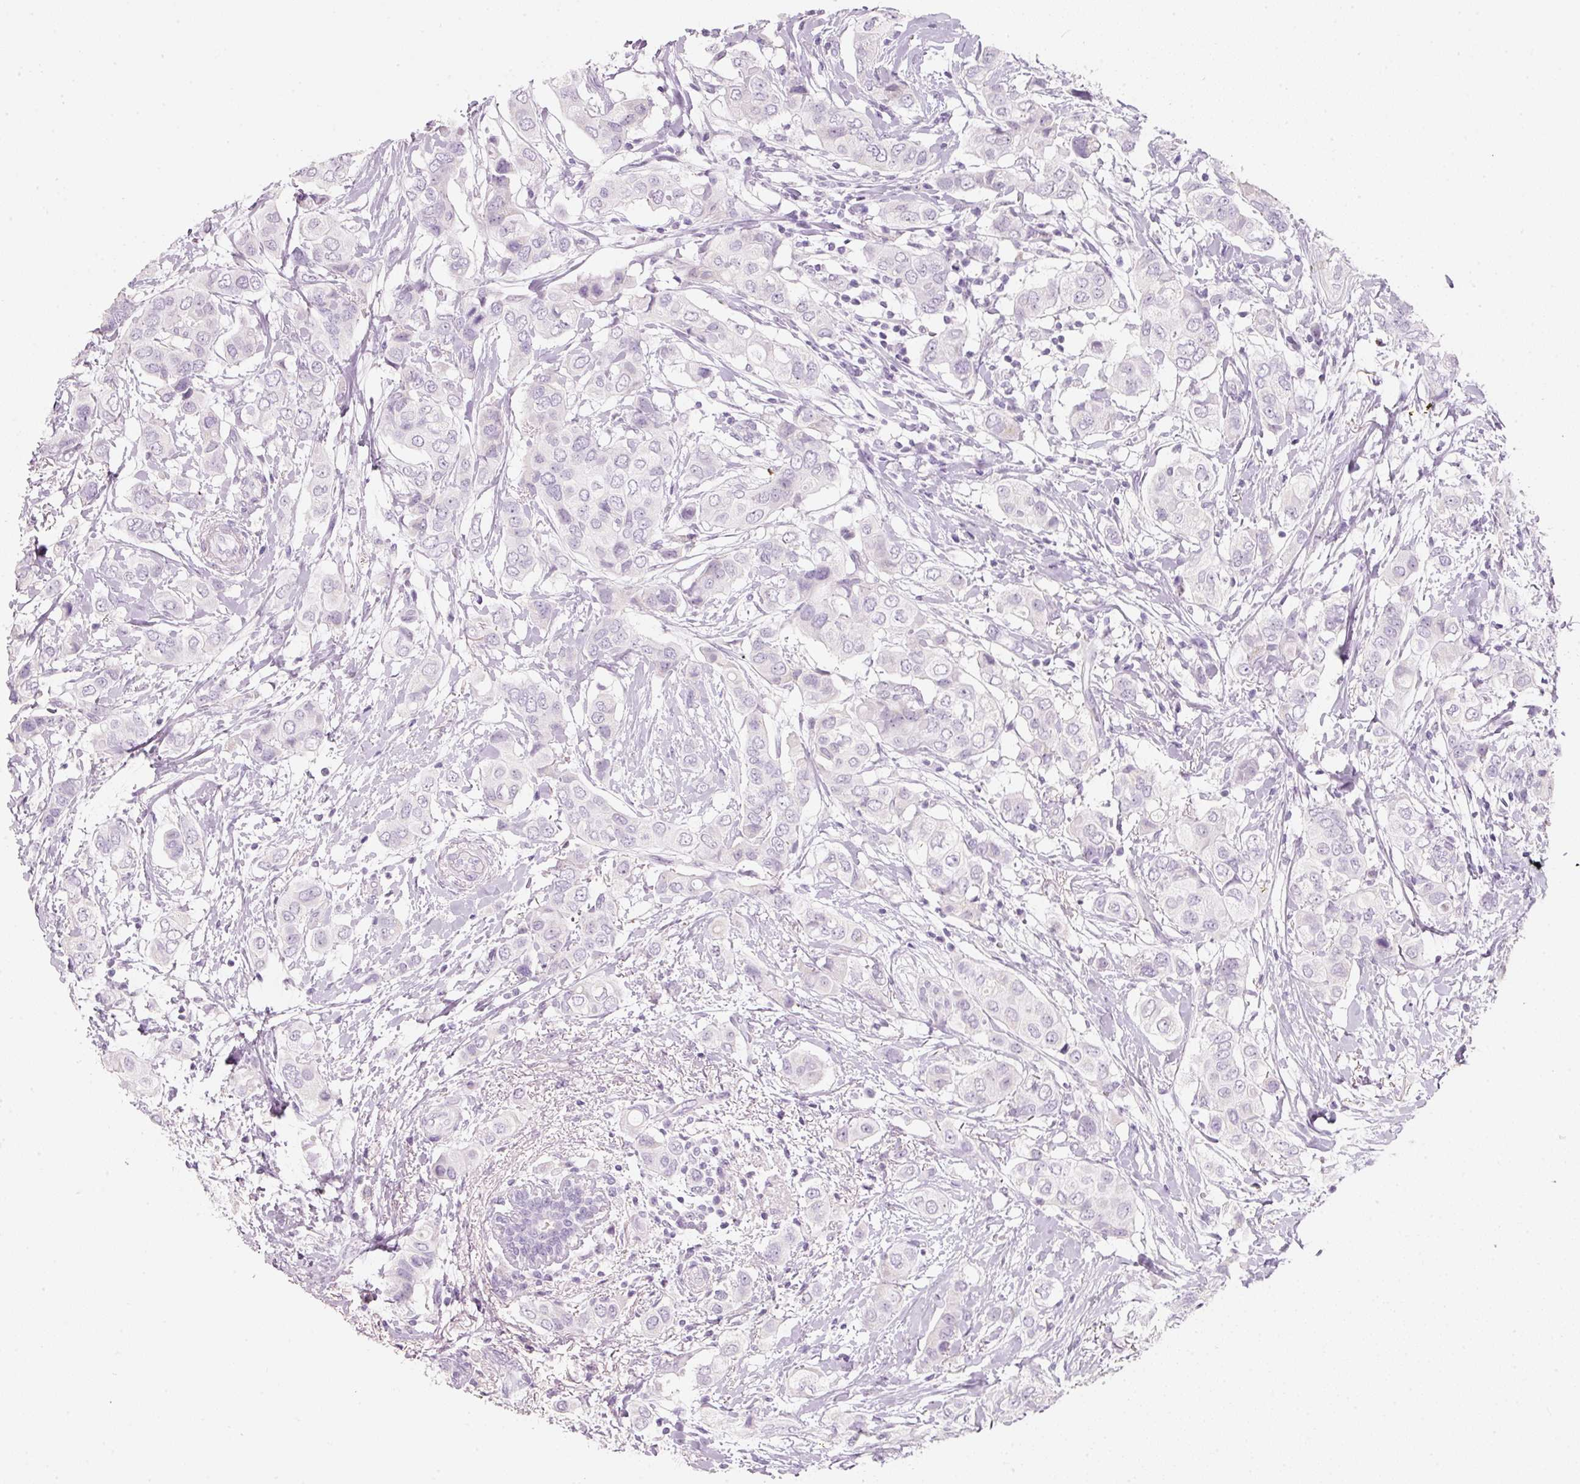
{"staining": {"intensity": "negative", "quantity": "none", "location": "none"}, "tissue": "breast cancer", "cell_type": "Tumor cells", "image_type": "cancer", "snomed": [{"axis": "morphology", "description": "Lobular carcinoma"}, {"axis": "topography", "description": "Breast"}], "caption": "Micrograph shows no significant protein expression in tumor cells of breast cancer.", "gene": "ENSG00000206549", "patient": {"sex": "female", "age": 51}}